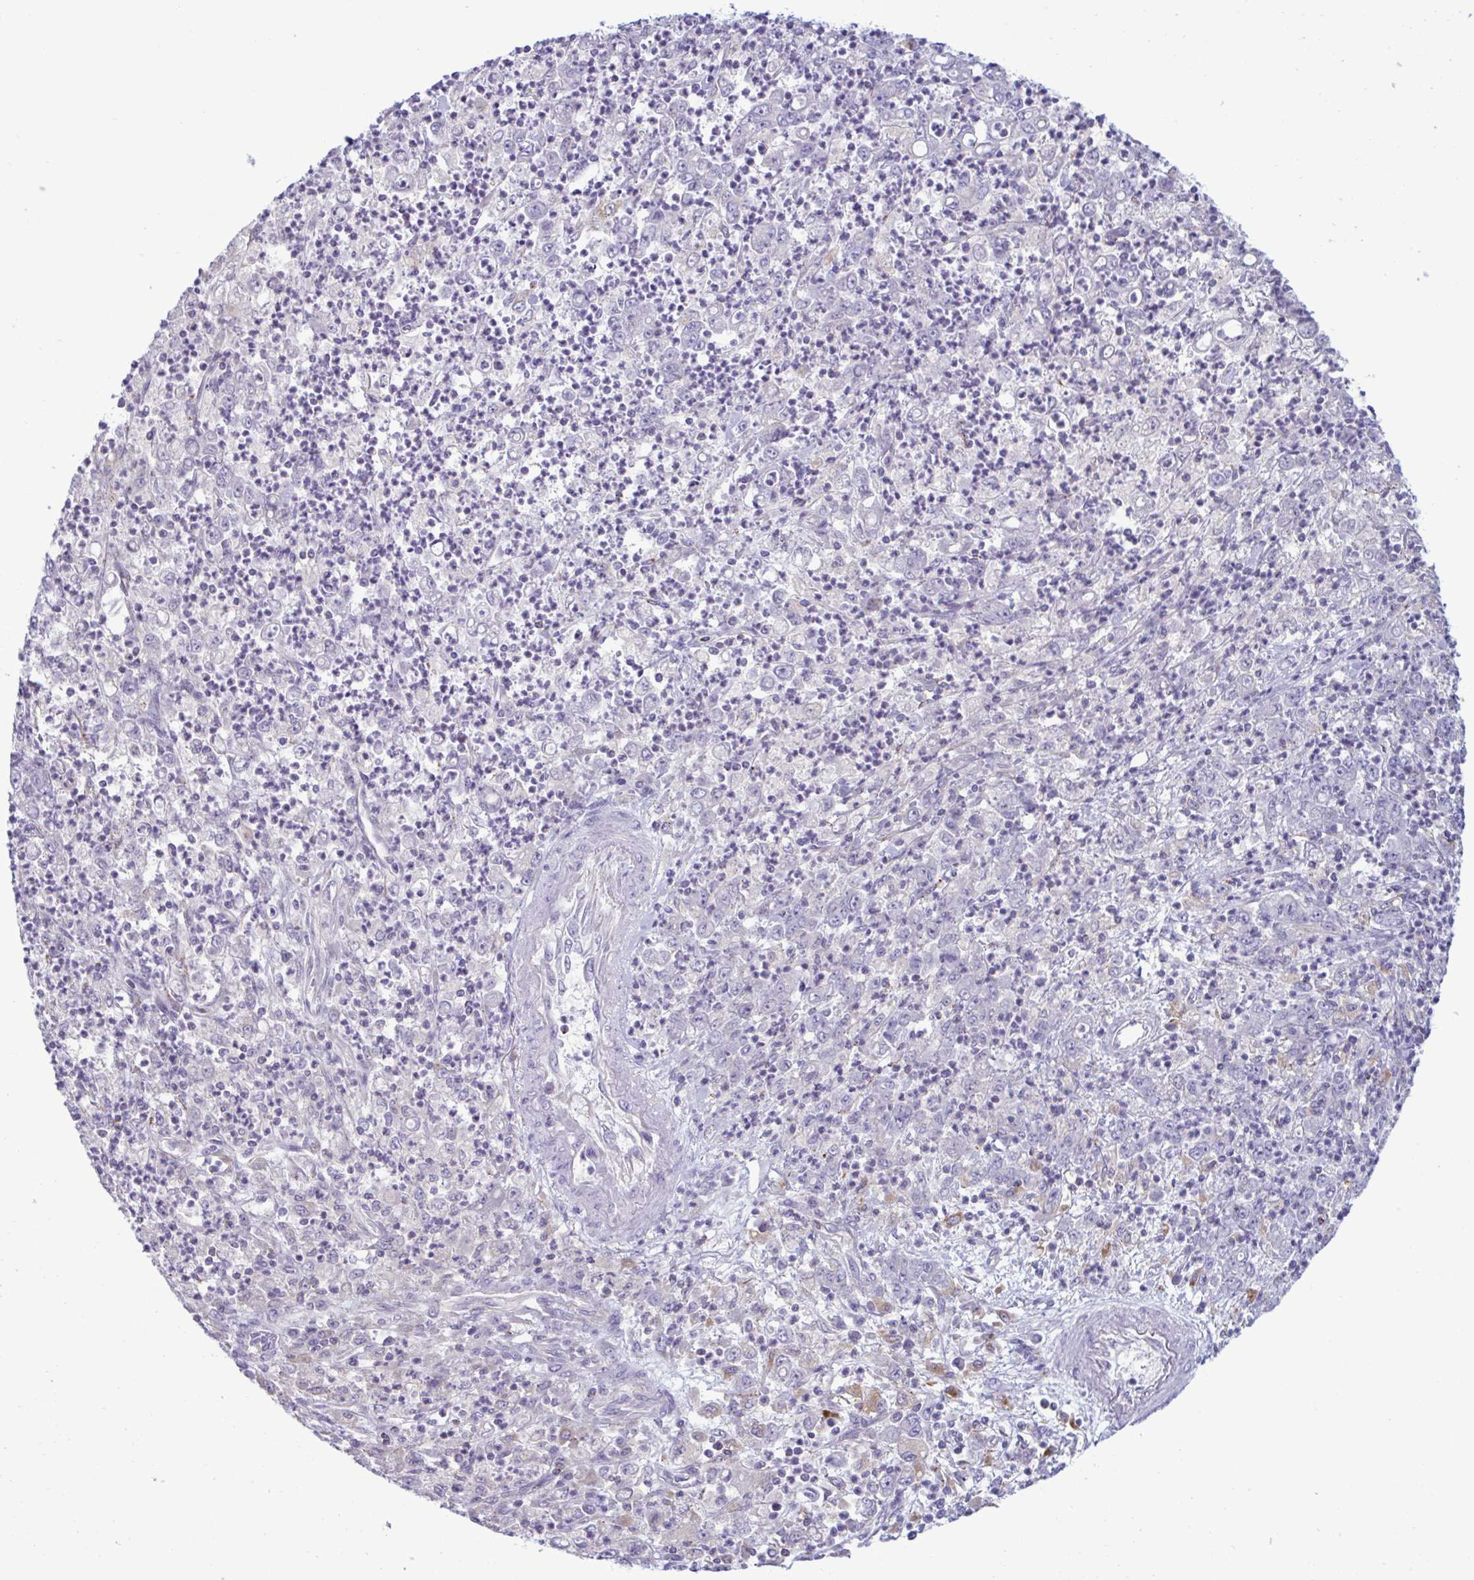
{"staining": {"intensity": "negative", "quantity": "none", "location": "none"}, "tissue": "stomach cancer", "cell_type": "Tumor cells", "image_type": "cancer", "snomed": [{"axis": "morphology", "description": "Adenocarcinoma, NOS"}, {"axis": "topography", "description": "Stomach, lower"}], "caption": "The micrograph displays no staining of tumor cells in stomach cancer. Nuclei are stained in blue.", "gene": "XCL1", "patient": {"sex": "female", "age": 71}}